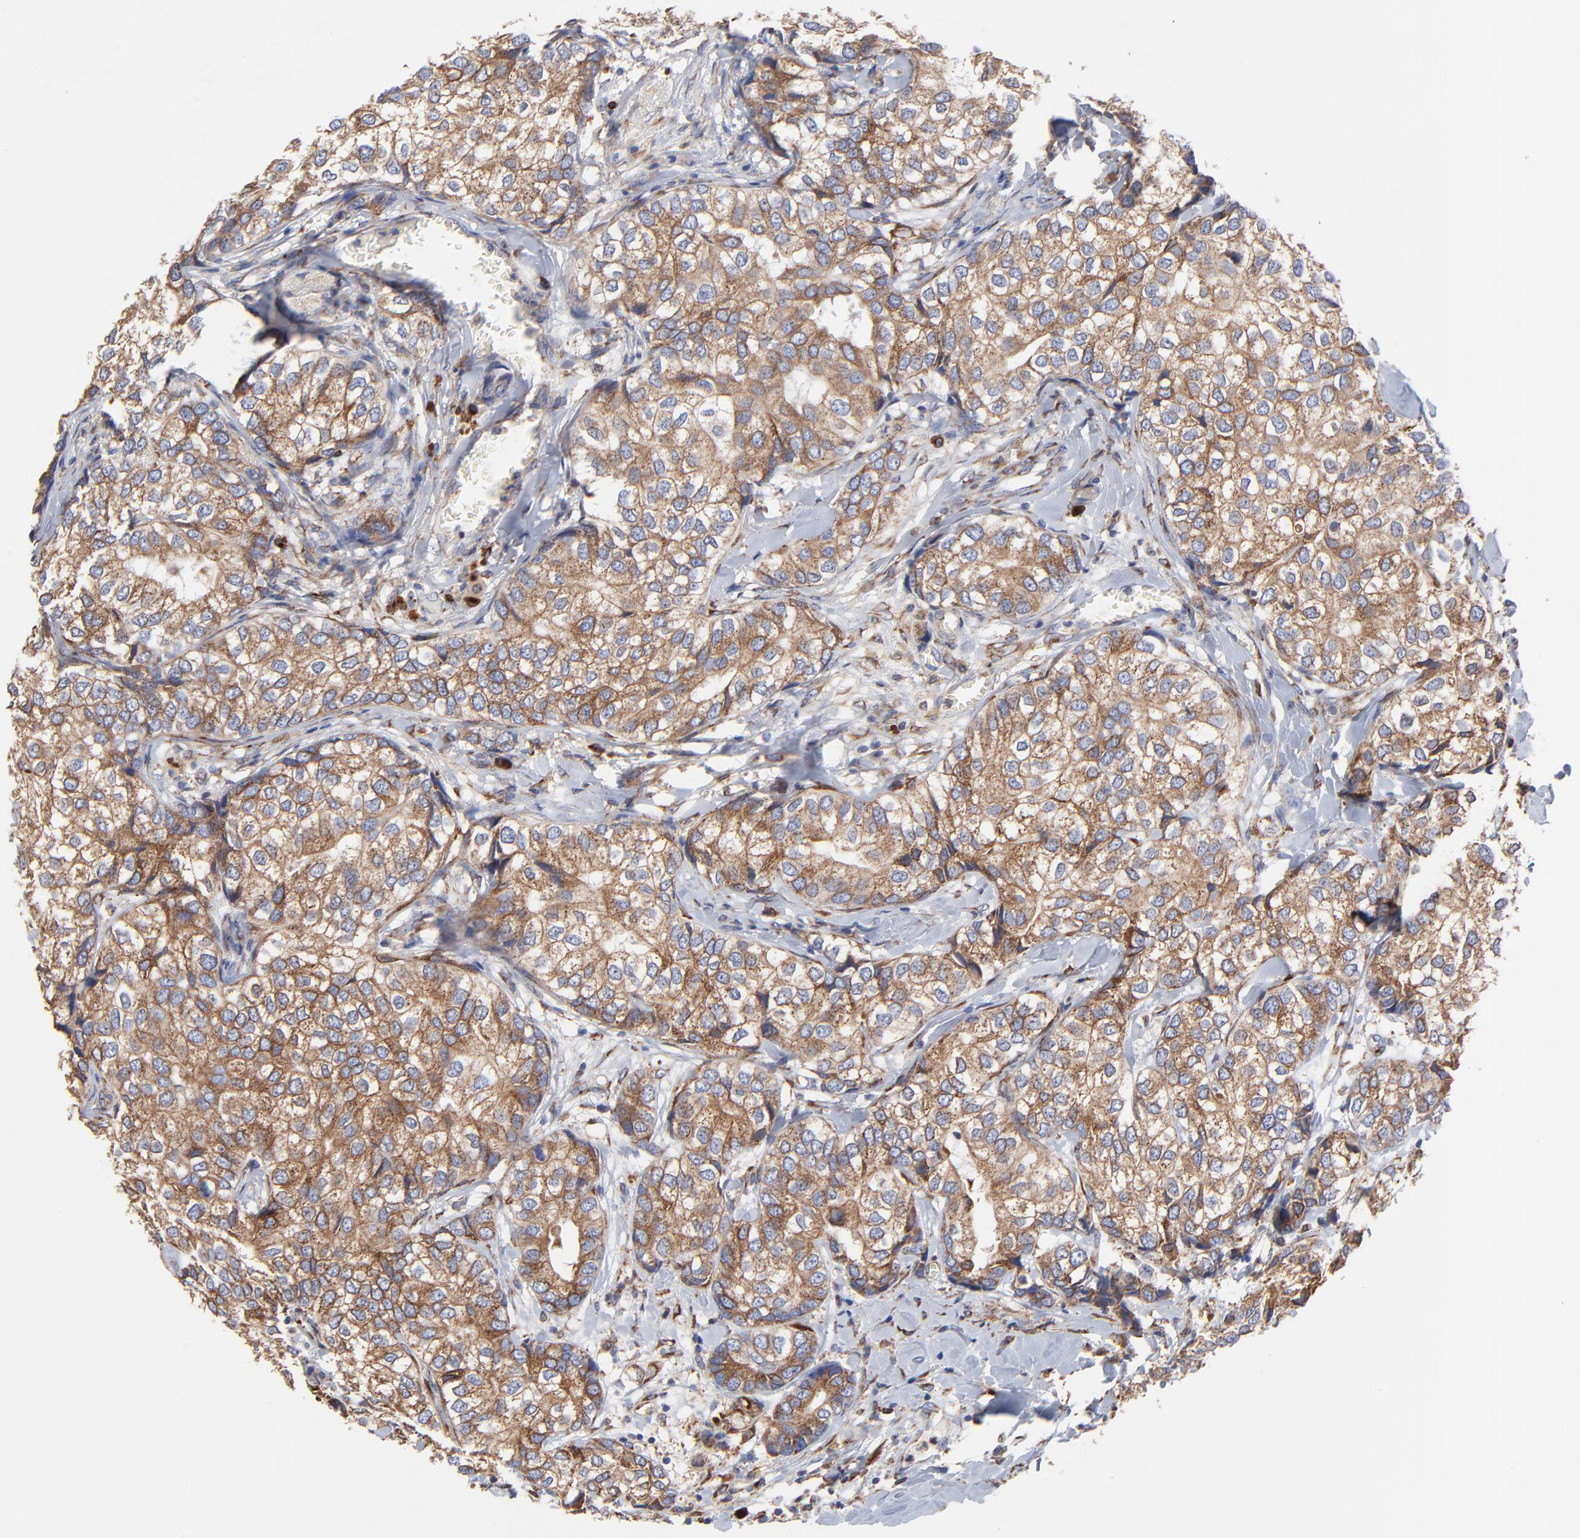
{"staining": {"intensity": "weak", "quantity": ">75%", "location": "cytoplasmic/membranous"}, "tissue": "breast cancer", "cell_type": "Tumor cells", "image_type": "cancer", "snomed": [{"axis": "morphology", "description": "Duct carcinoma"}, {"axis": "topography", "description": "Breast"}], "caption": "Infiltrating ductal carcinoma (breast) stained for a protein demonstrates weak cytoplasmic/membranous positivity in tumor cells.", "gene": "LMAN1", "patient": {"sex": "female", "age": 68}}